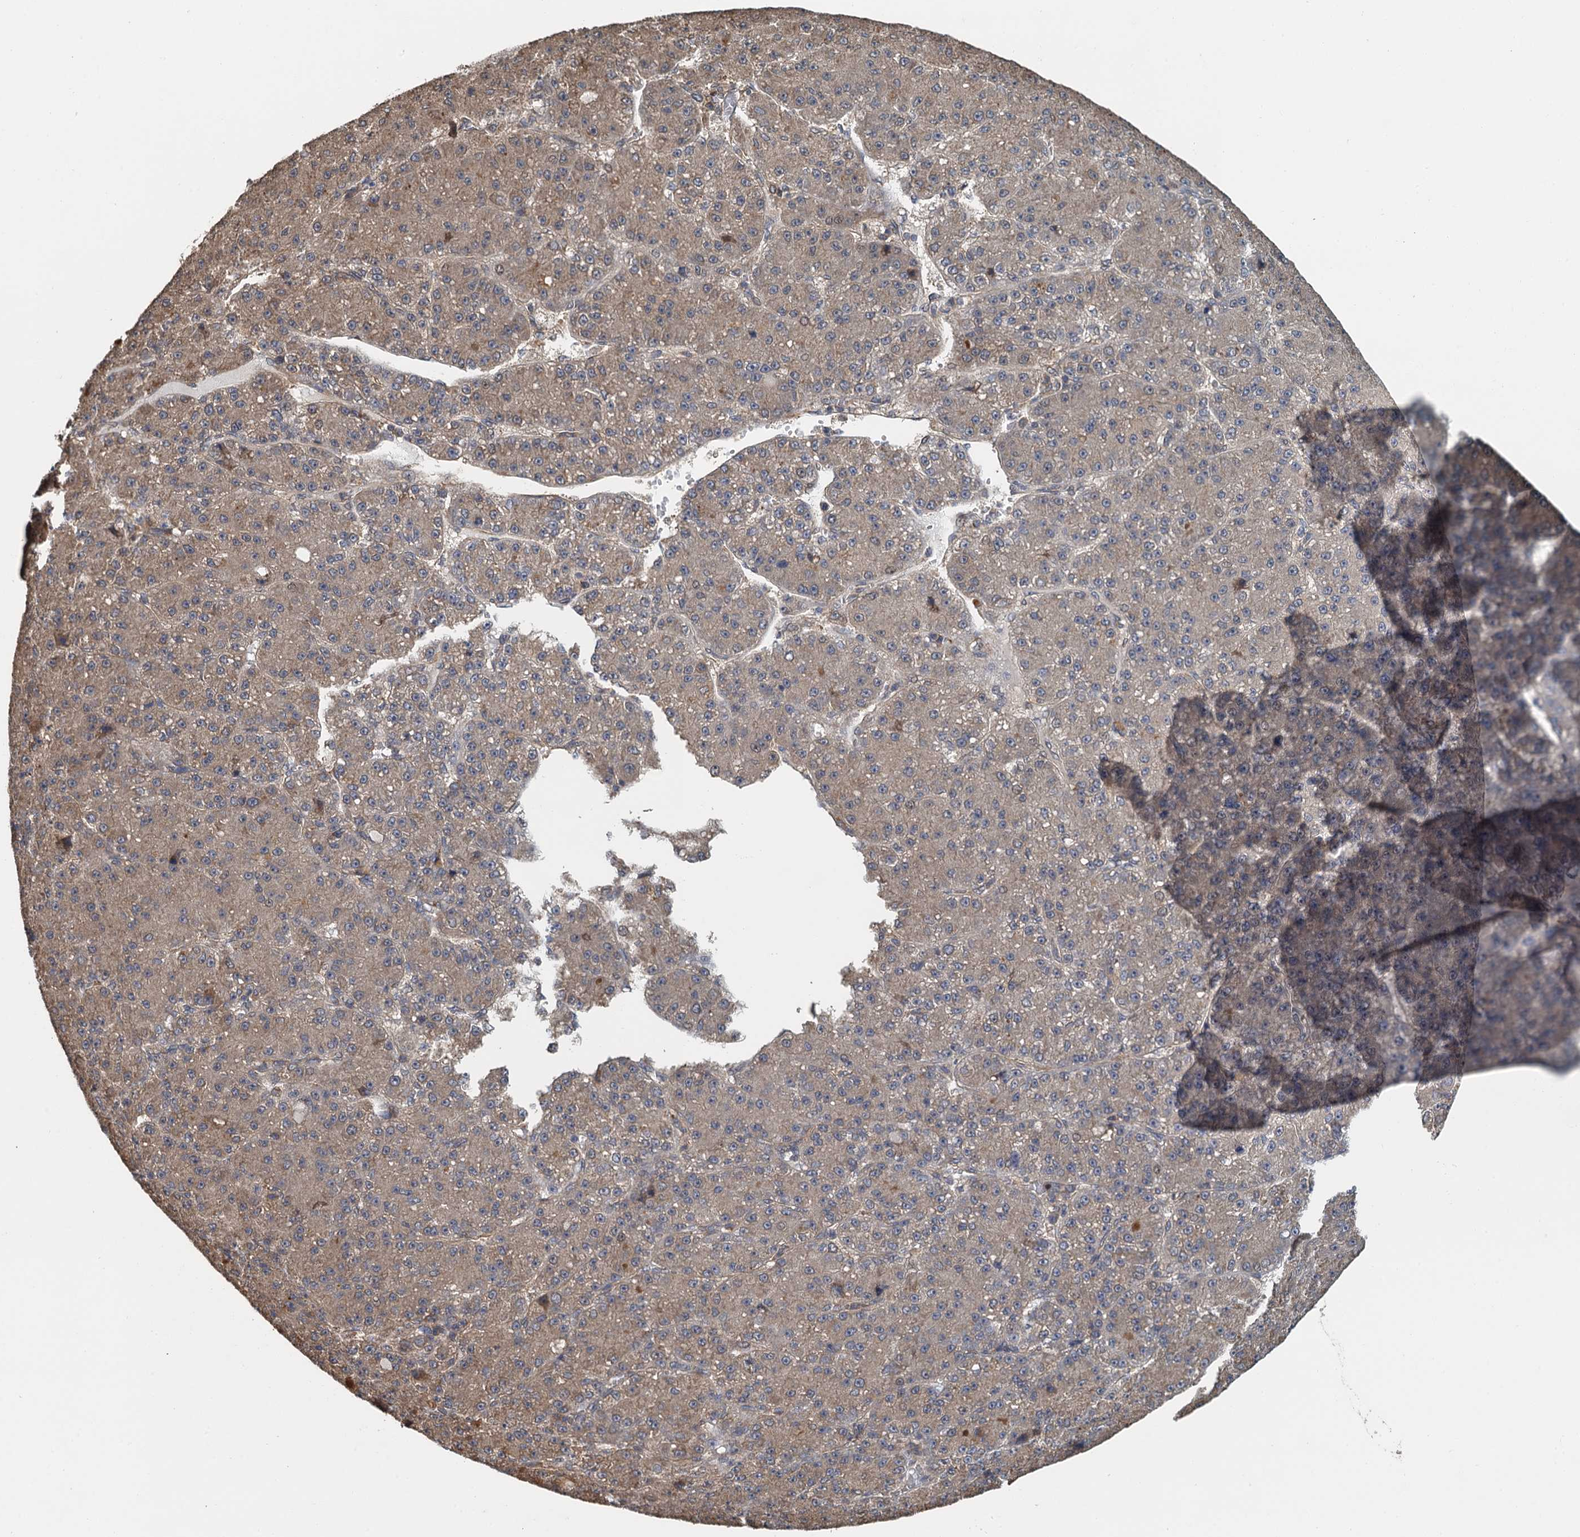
{"staining": {"intensity": "weak", "quantity": ">75%", "location": "cytoplasmic/membranous"}, "tissue": "liver cancer", "cell_type": "Tumor cells", "image_type": "cancer", "snomed": [{"axis": "morphology", "description": "Carcinoma, Hepatocellular, NOS"}, {"axis": "topography", "description": "Liver"}], "caption": "Hepatocellular carcinoma (liver) tissue displays weak cytoplasmic/membranous positivity in approximately >75% of tumor cells, visualized by immunohistochemistry.", "gene": "MEAK7", "patient": {"sex": "male", "age": 67}}